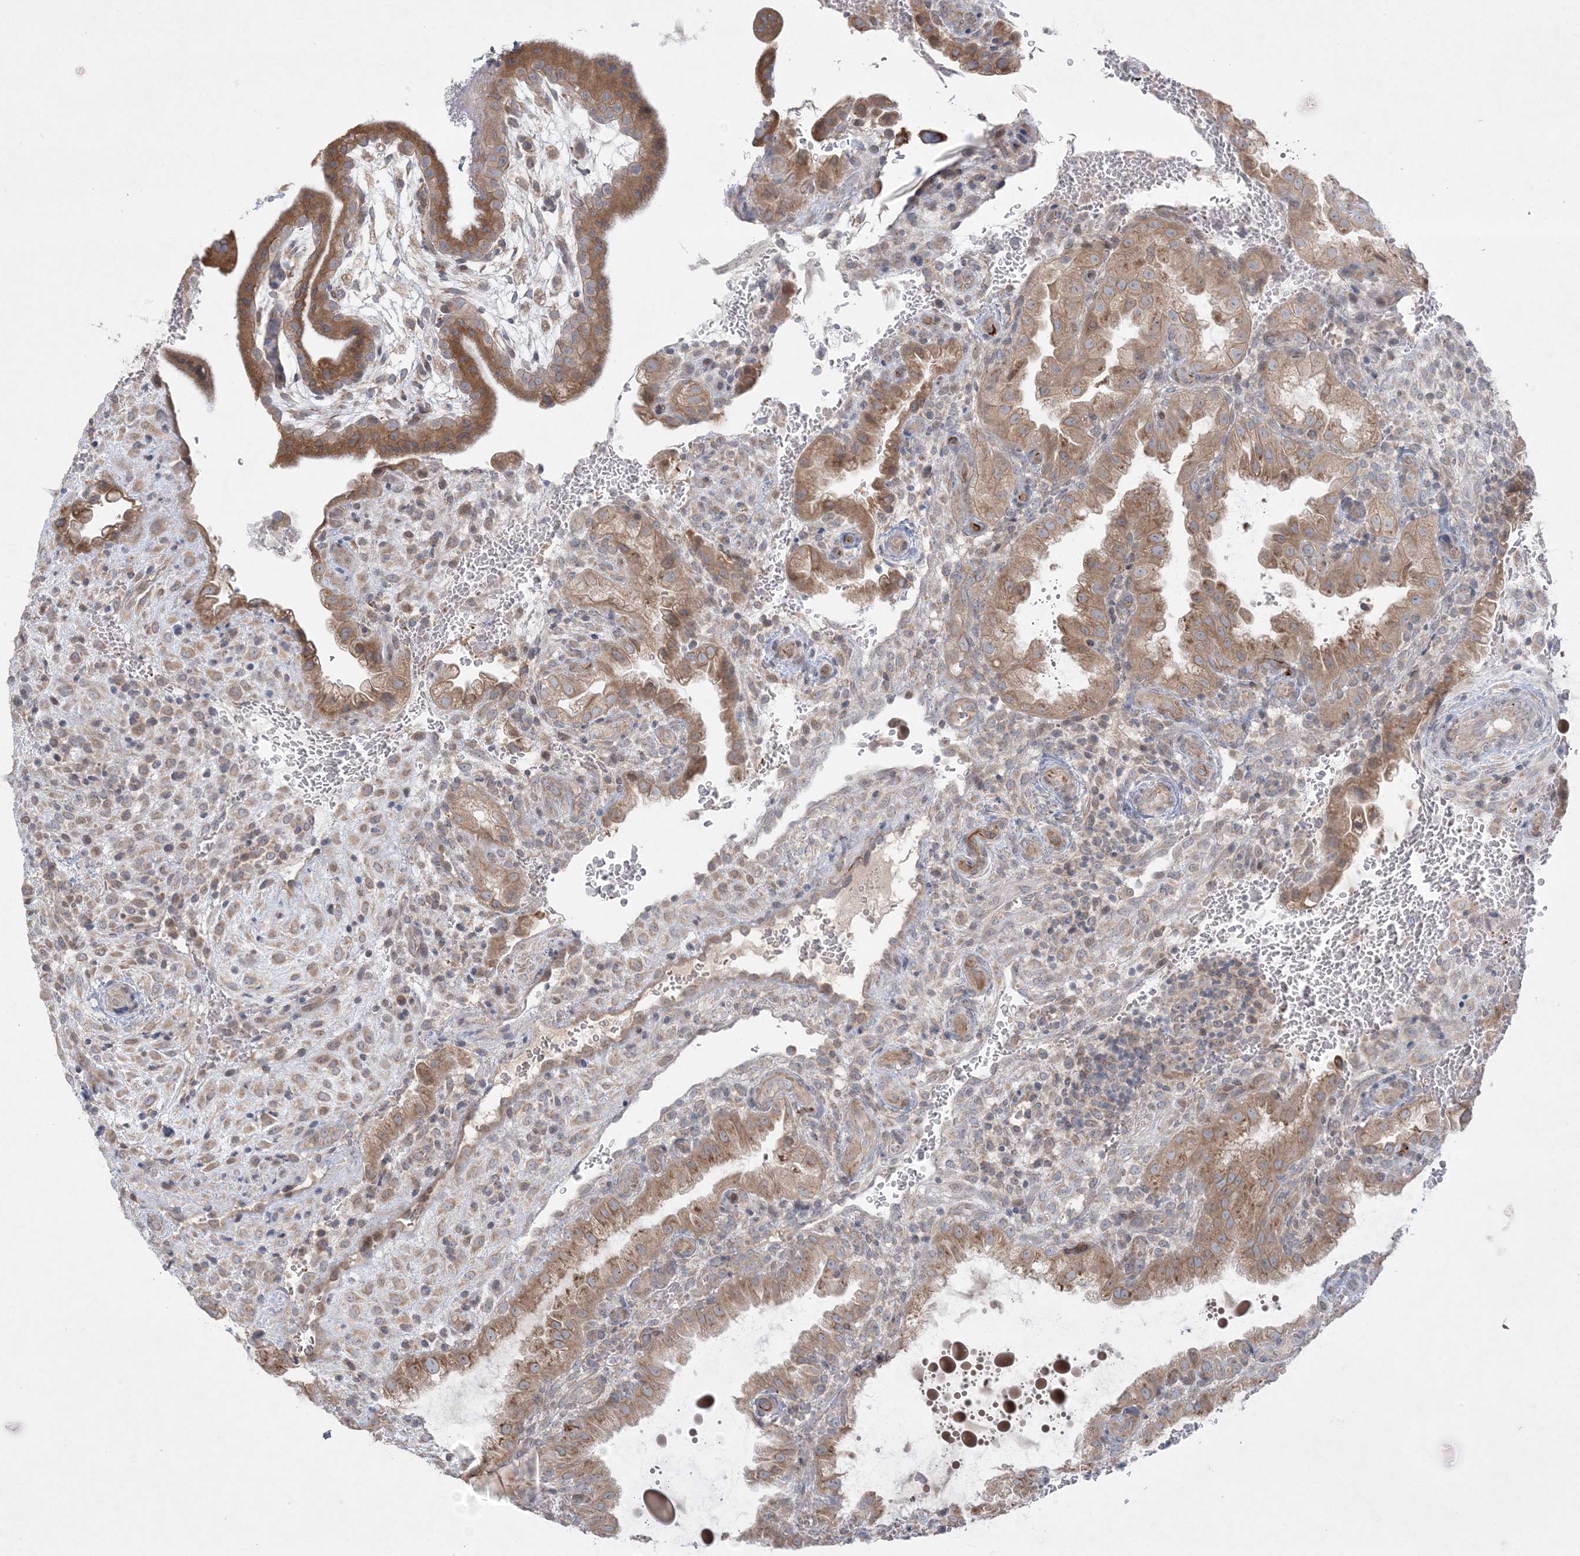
{"staining": {"intensity": "moderate", "quantity": ">75%", "location": "cytoplasmic/membranous"}, "tissue": "placenta", "cell_type": "Decidual cells", "image_type": "normal", "snomed": [{"axis": "morphology", "description": "Normal tissue, NOS"}, {"axis": "topography", "description": "Placenta"}], "caption": "The image shows immunohistochemical staining of benign placenta. There is moderate cytoplasmic/membranous positivity is identified in about >75% of decidual cells.", "gene": "MMGT1", "patient": {"sex": "female", "age": 35}}